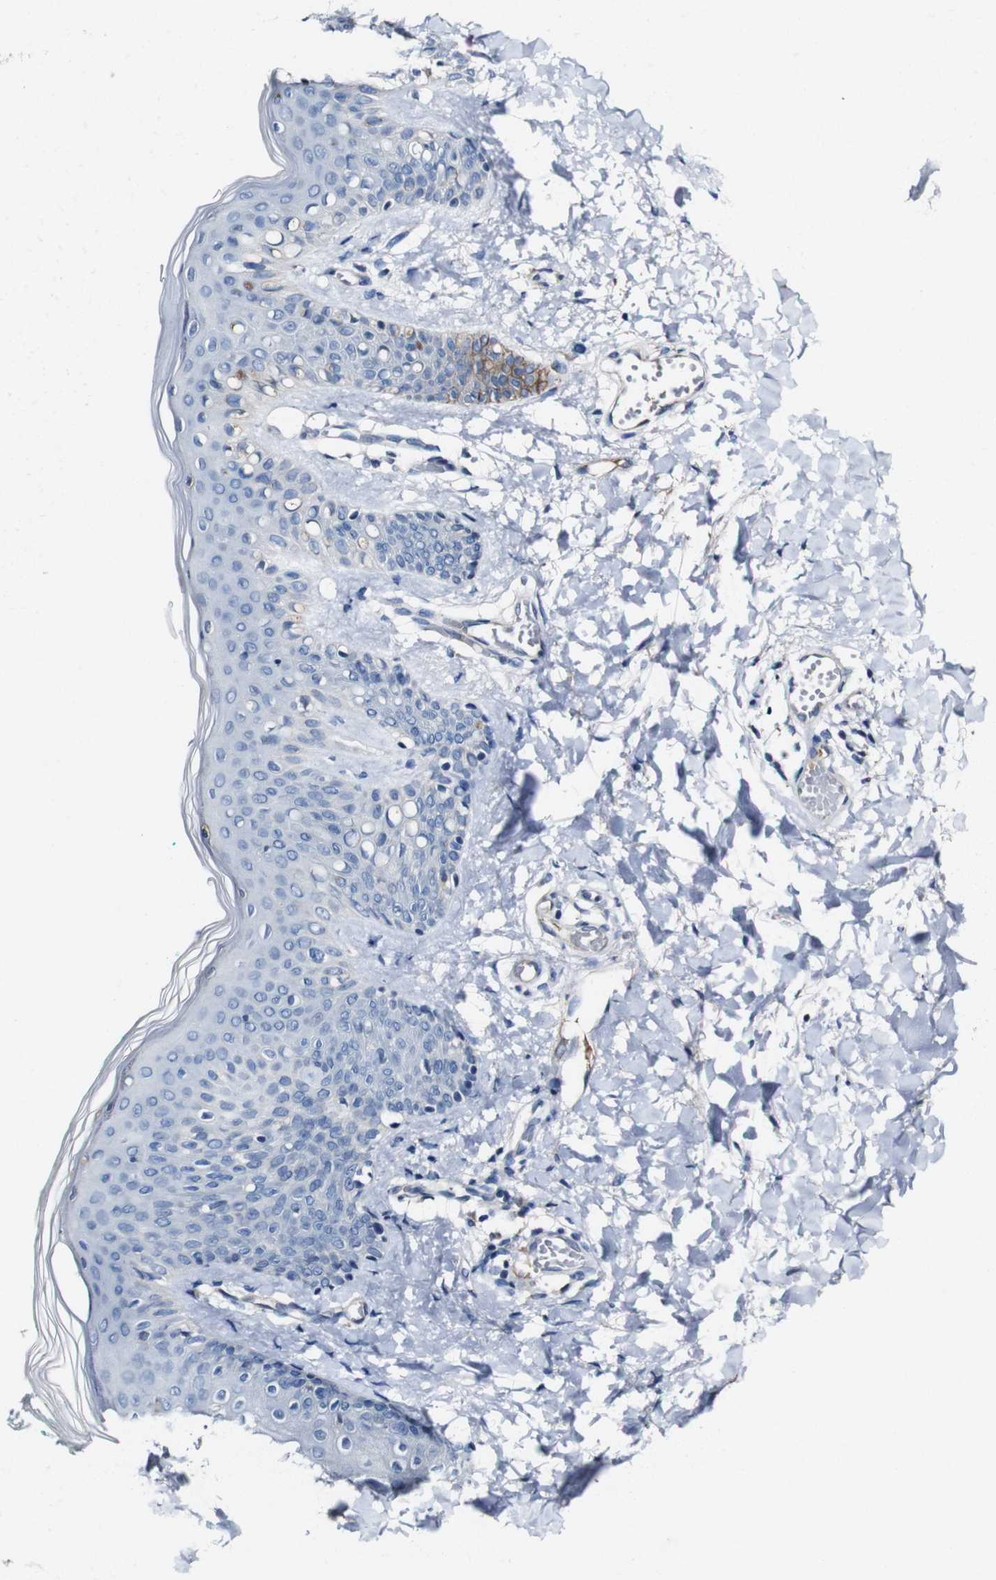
{"staining": {"intensity": "negative", "quantity": "none", "location": "none"}, "tissue": "skin", "cell_type": "Fibroblasts", "image_type": "normal", "snomed": [{"axis": "morphology", "description": "Normal tissue, NOS"}, {"axis": "topography", "description": "Skin"}], "caption": "An immunohistochemistry (IHC) image of unremarkable skin is shown. There is no staining in fibroblasts of skin.", "gene": "GRAMD1A", "patient": {"sex": "male", "age": 16}}